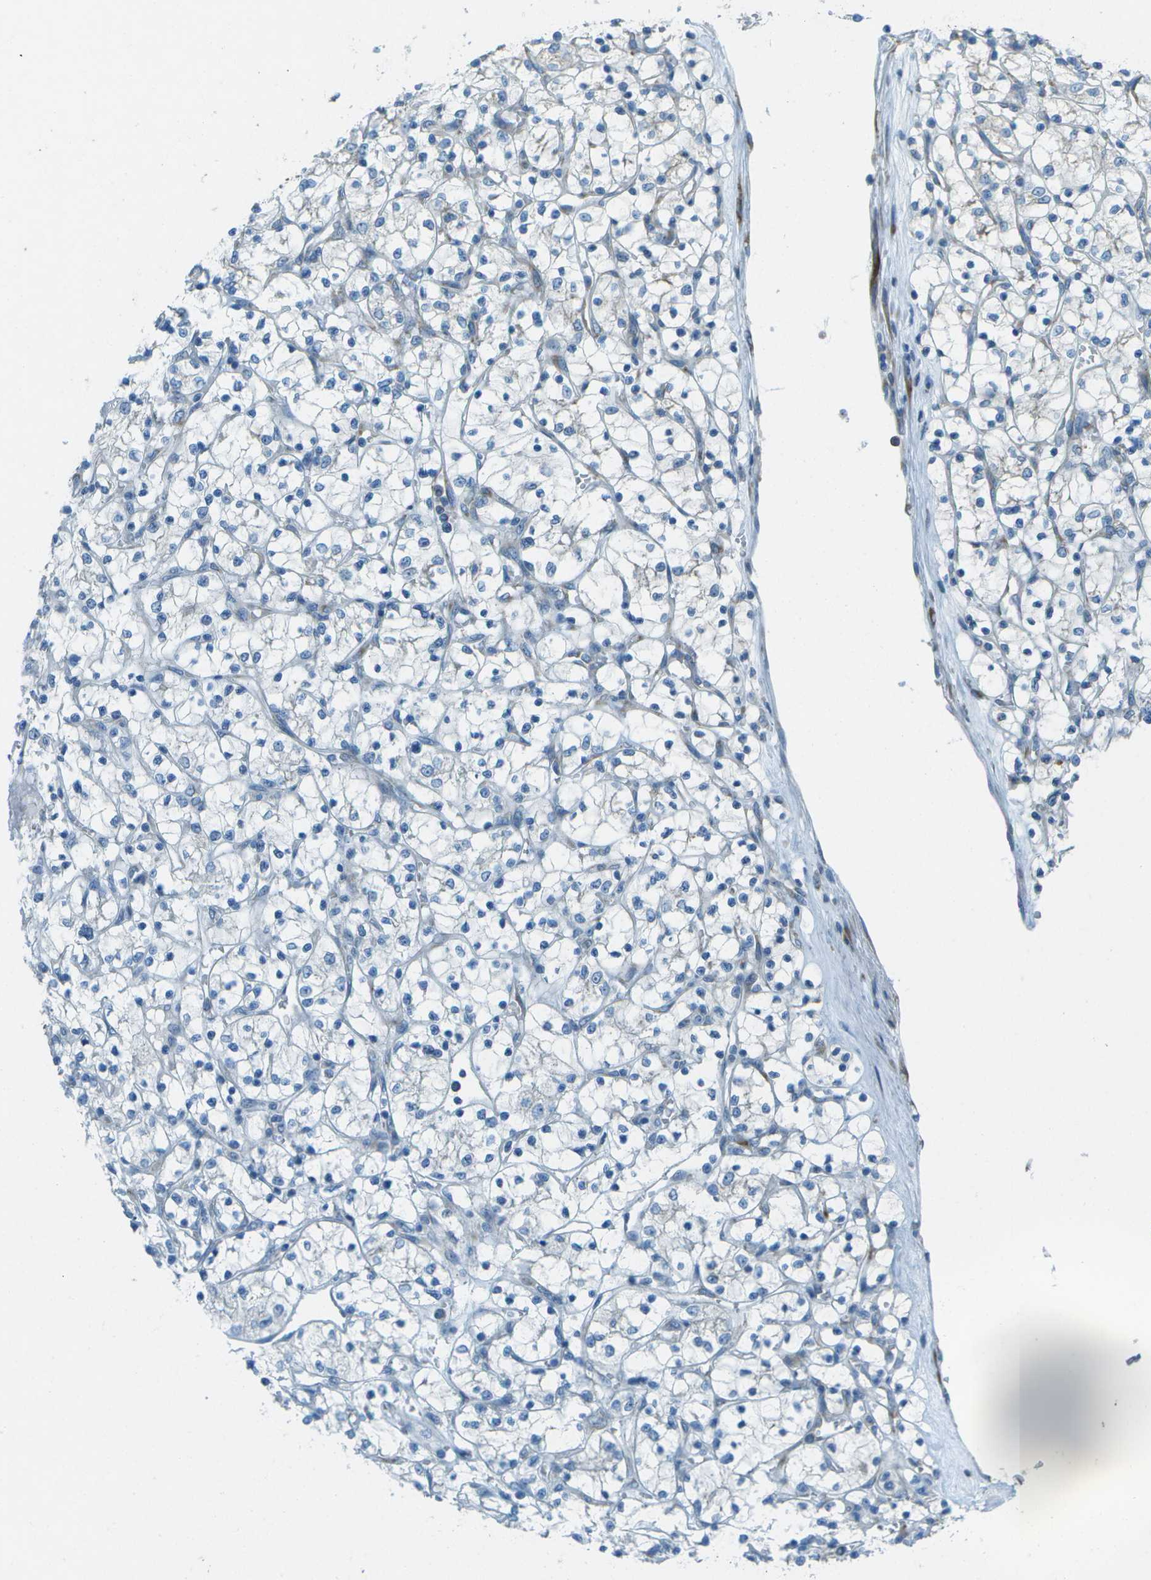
{"staining": {"intensity": "negative", "quantity": "none", "location": "none"}, "tissue": "renal cancer", "cell_type": "Tumor cells", "image_type": "cancer", "snomed": [{"axis": "morphology", "description": "Adenocarcinoma, NOS"}, {"axis": "topography", "description": "Kidney"}], "caption": "DAB (3,3'-diaminobenzidine) immunohistochemical staining of renal adenocarcinoma reveals no significant staining in tumor cells.", "gene": "KCTD3", "patient": {"sex": "female", "age": 69}}